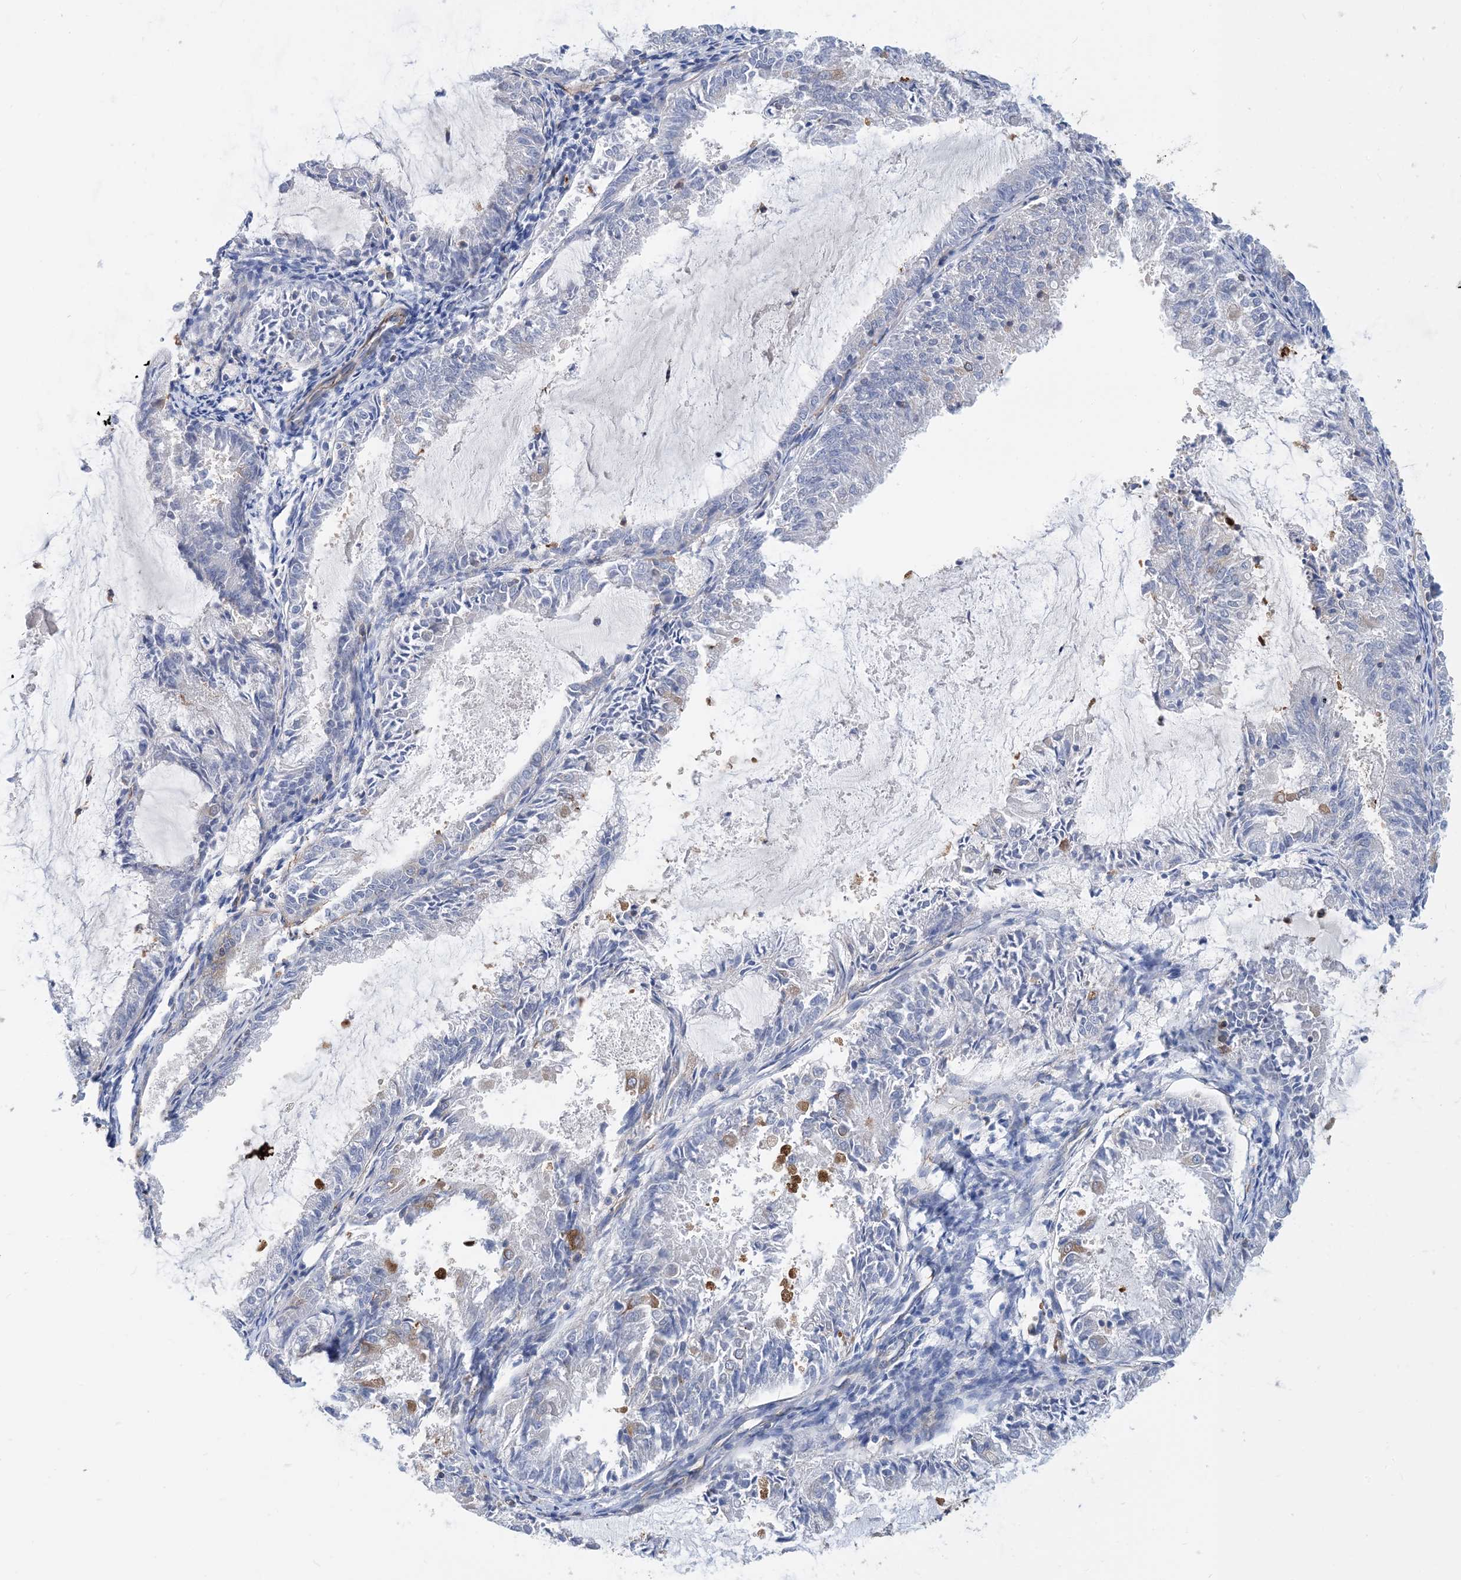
{"staining": {"intensity": "moderate", "quantity": "<25%", "location": "cytoplasmic/membranous"}, "tissue": "endometrial cancer", "cell_type": "Tumor cells", "image_type": "cancer", "snomed": [{"axis": "morphology", "description": "Adenocarcinoma, NOS"}, {"axis": "topography", "description": "Endometrium"}], "caption": "The histopathology image displays staining of endometrial cancer (adenocarcinoma), revealing moderate cytoplasmic/membranous protein staining (brown color) within tumor cells. The staining was performed using DAB (3,3'-diaminobenzidine) to visualize the protein expression in brown, while the nuclei were stained in blue with hematoxylin (Magnification: 20x).", "gene": "DYNC1LI1", "patient": {"sex": "female", "age": 57}}